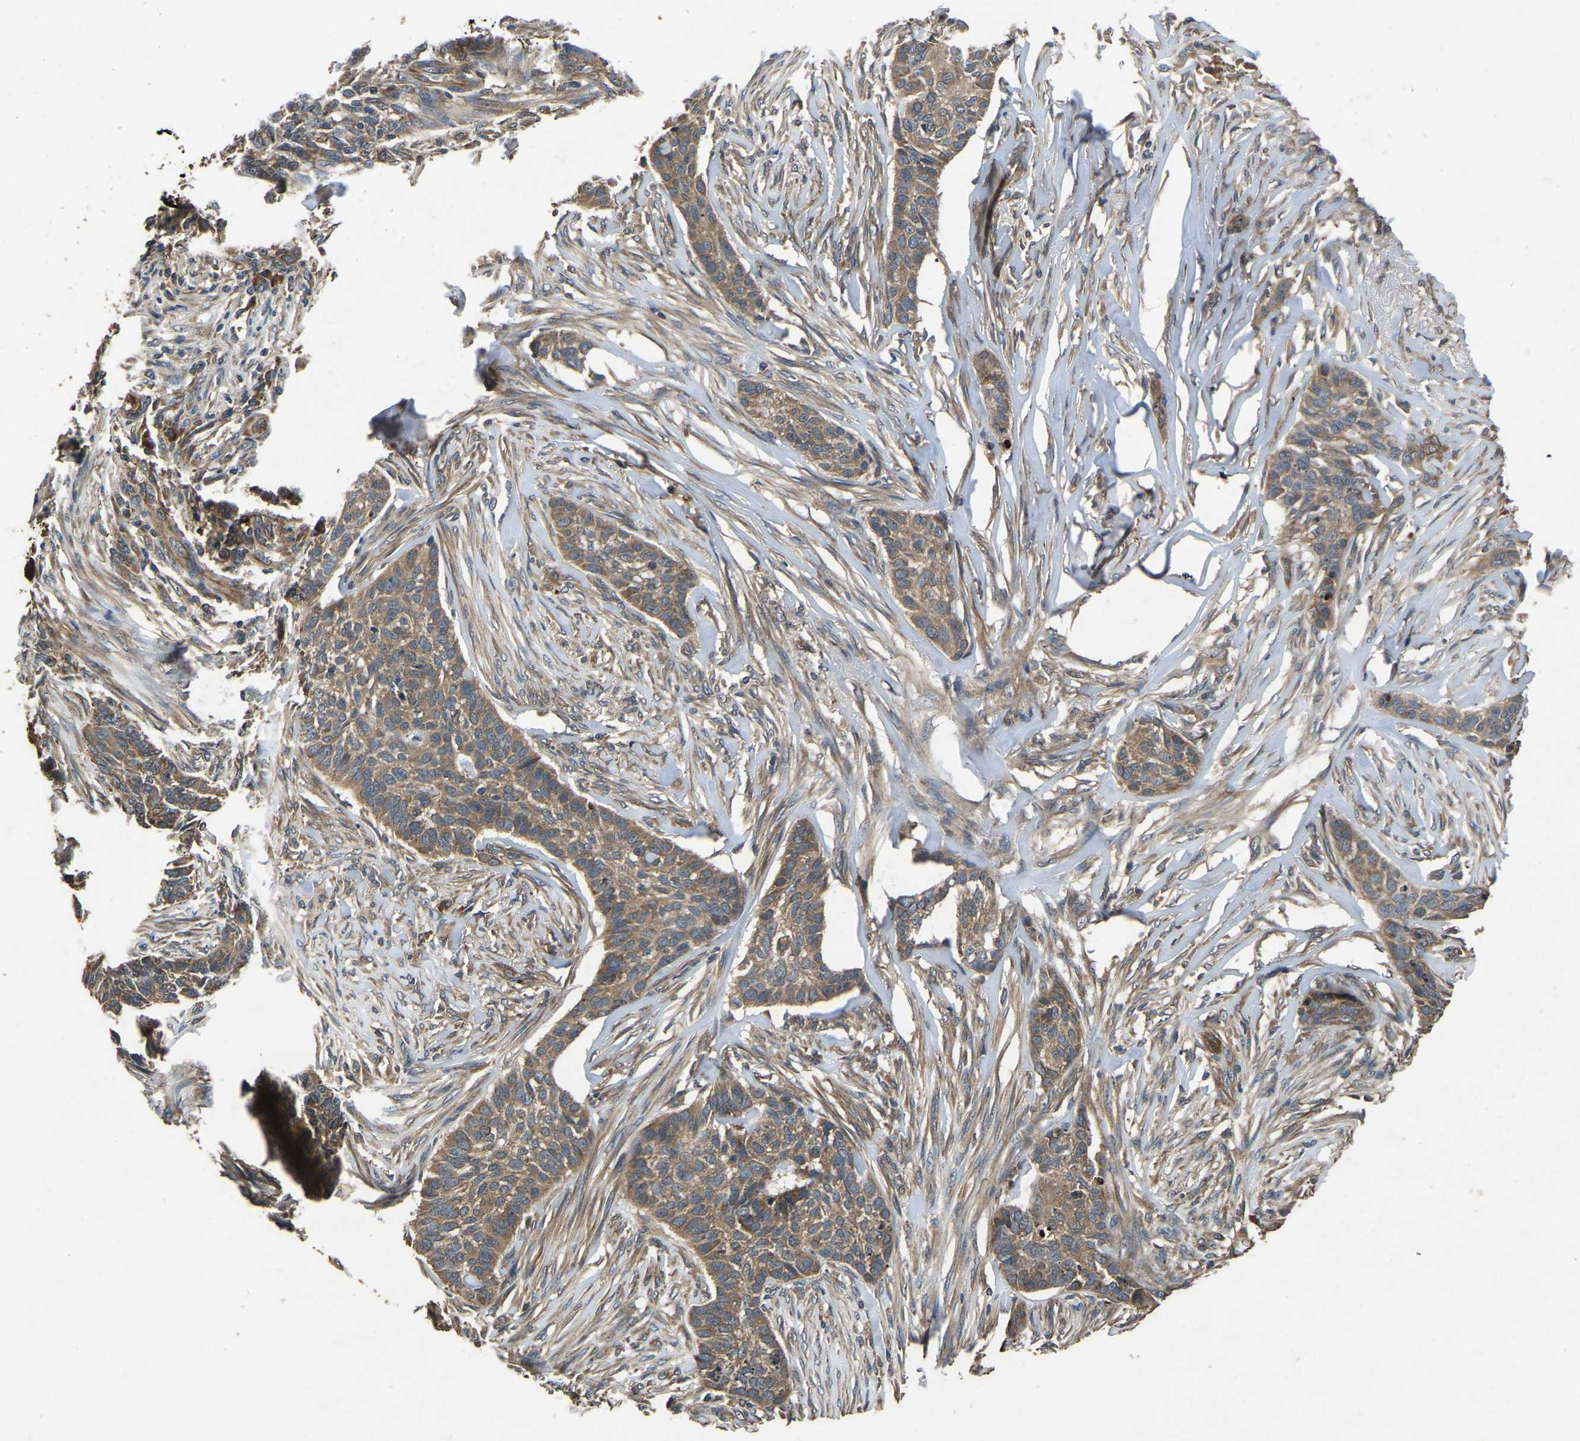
{"staining": {"intensity": "moderate", "quantity": ">75%", "location": "cytoplasmic/membranous"}, "tissue": "skin cancer", "cell_type": "Tumor cells", "image_type": "cancer", "snomed": [{"axis": "morphology", "description": "Basal cell carcinoma"}, {"axis": "topography", "description": "Skin"}], "caption": "Immunohistochemical staining of human skin cancer (basal cell carcinoma) displays medium levels of moderate cytoplasmic/membranous positivity in approximately >75% of tumor cells. (IHC, brightfield microscopy, high magnification).", "gene": "CRYZL1", "patient": {"sex": "male", "age": 85}}